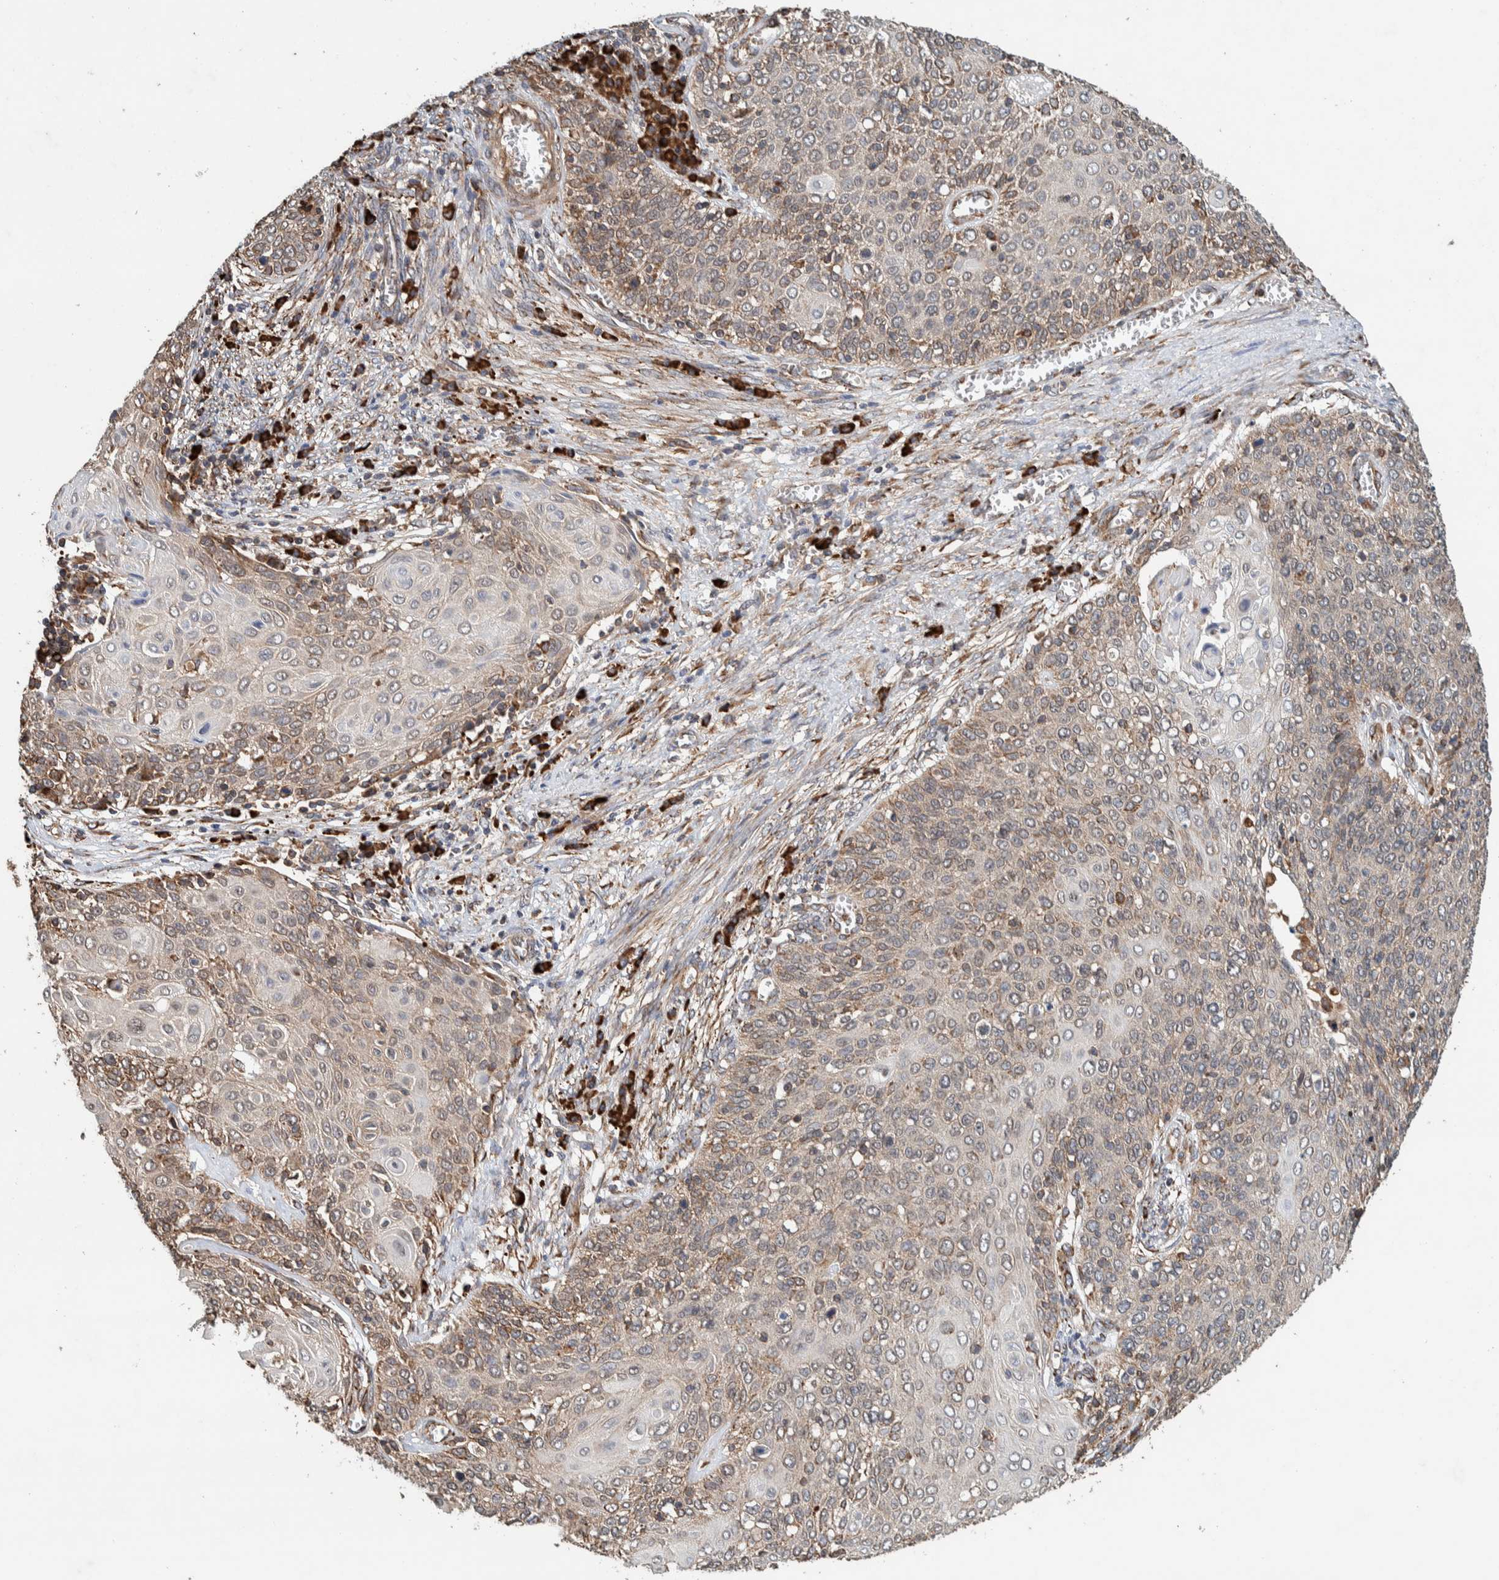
{"staining": {"intensity": "weak", "quantity": ">75%", "location": "cytoplasmic/membranous"}, "tissue": "cervical cancer", "cell_type": "Tumor cells", "image_type": "cancer", "snomed": [{"axis": "morphology", "description": "Squamous cell carcinoma, NOS"}, {"axis": "topography", "description": "Cervix"}], "caption": "Immunohistochemistry image of neoplastic tissue: cervical cancer stained using IHC reveals low levels of weak protein expression localized specifically in the cytoplasmic/membranous of tumor cells, appearing as a cytoplasmic/membranous brown color.", "gene": "PLA2G3", "patient": {"sex": "female", "age": 39}}